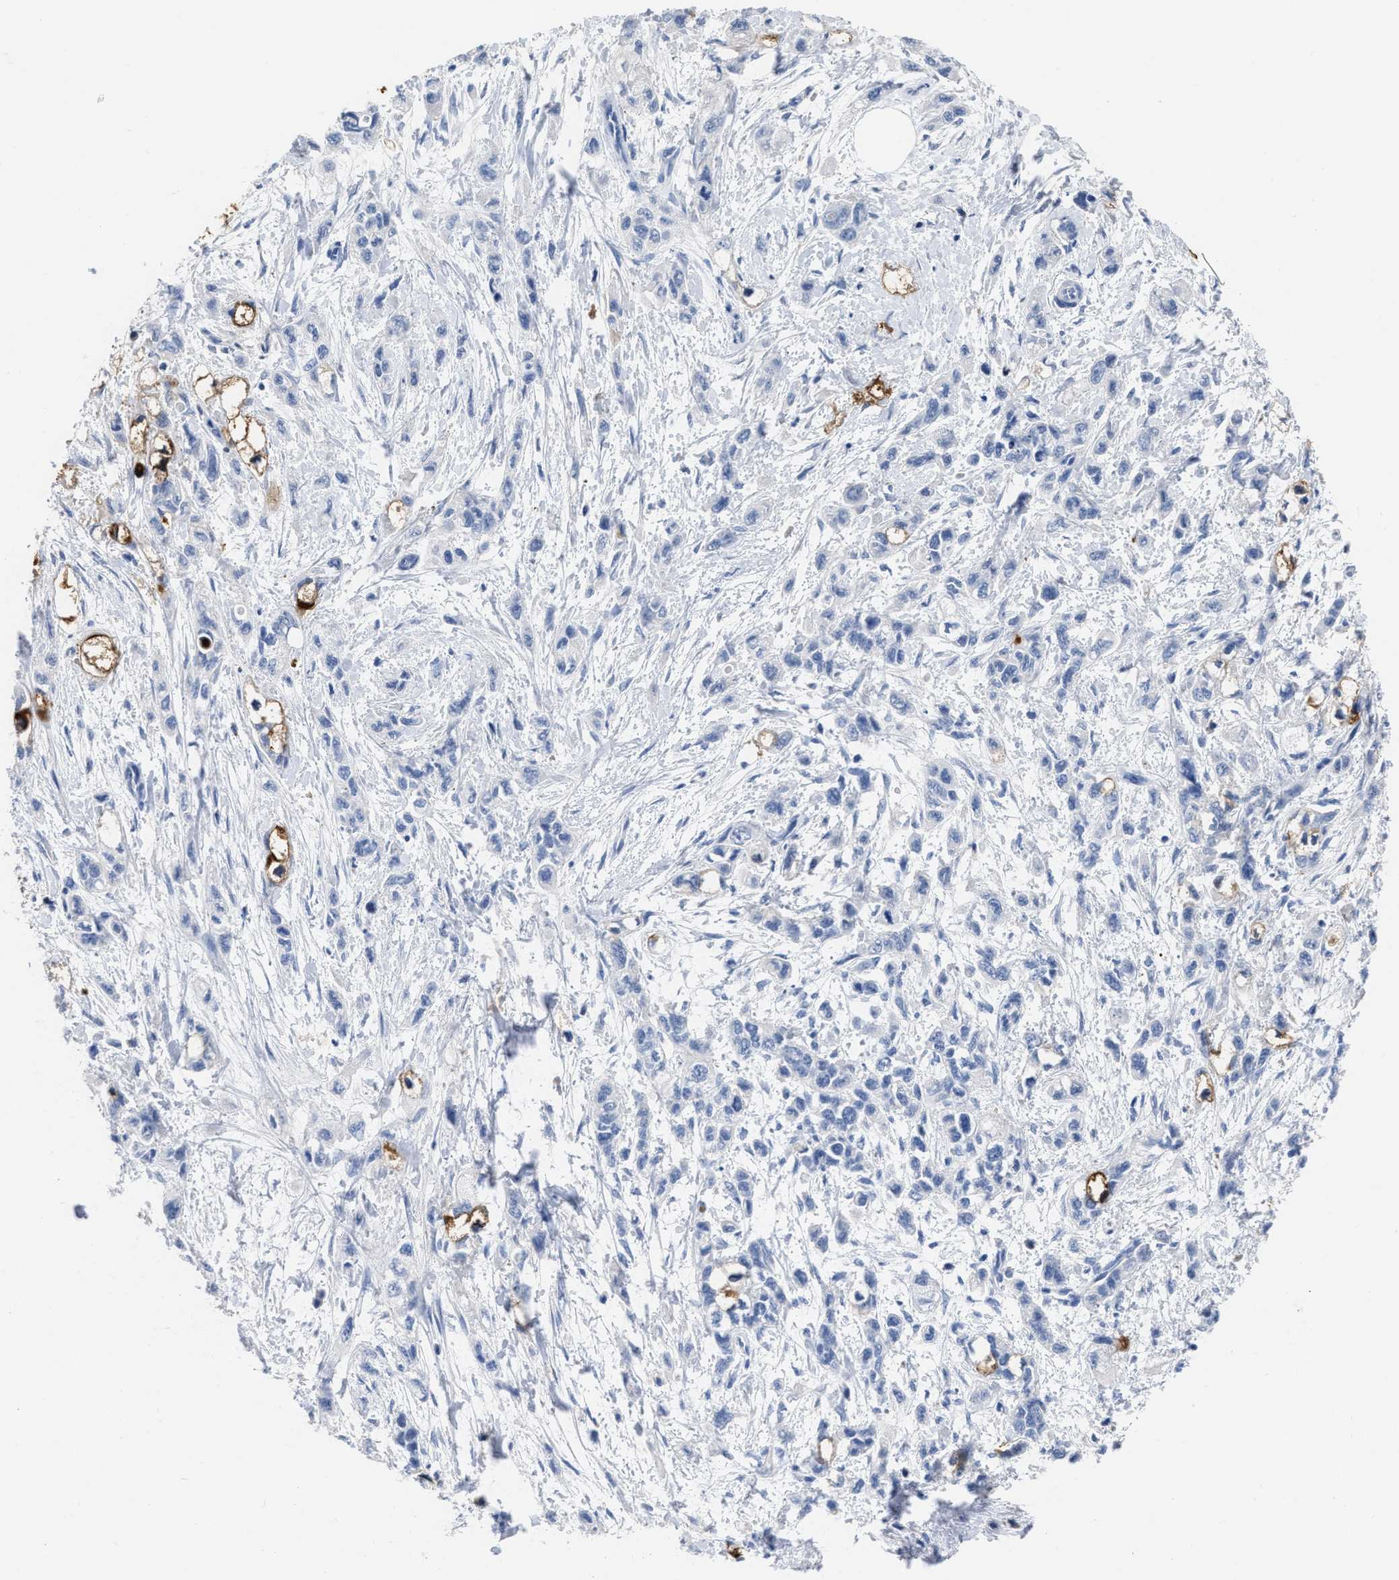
{"staining": {"intensity": "strong", "quantity": "25%-75%", "location": "cytoplasmic/membranous"}, "tissue": "pancreatic cancer", "cell_type": "Tumor cells", "image_type": "cancer", "snomed": [{"axis": "morphology", "description": "Adenocarcinoma, NOS"}, {"axis": "topography", "description": "Pancreas"}], "caption": "Adenocarcinoma (pancreatic) was stained to show a protein in brown. There is high levels of strong cytoplasmic/membranous staining in about 25%-75% of tumor cells.", "gene": "CEACAM5", "patient": {"sex": "male", "age": 74}}